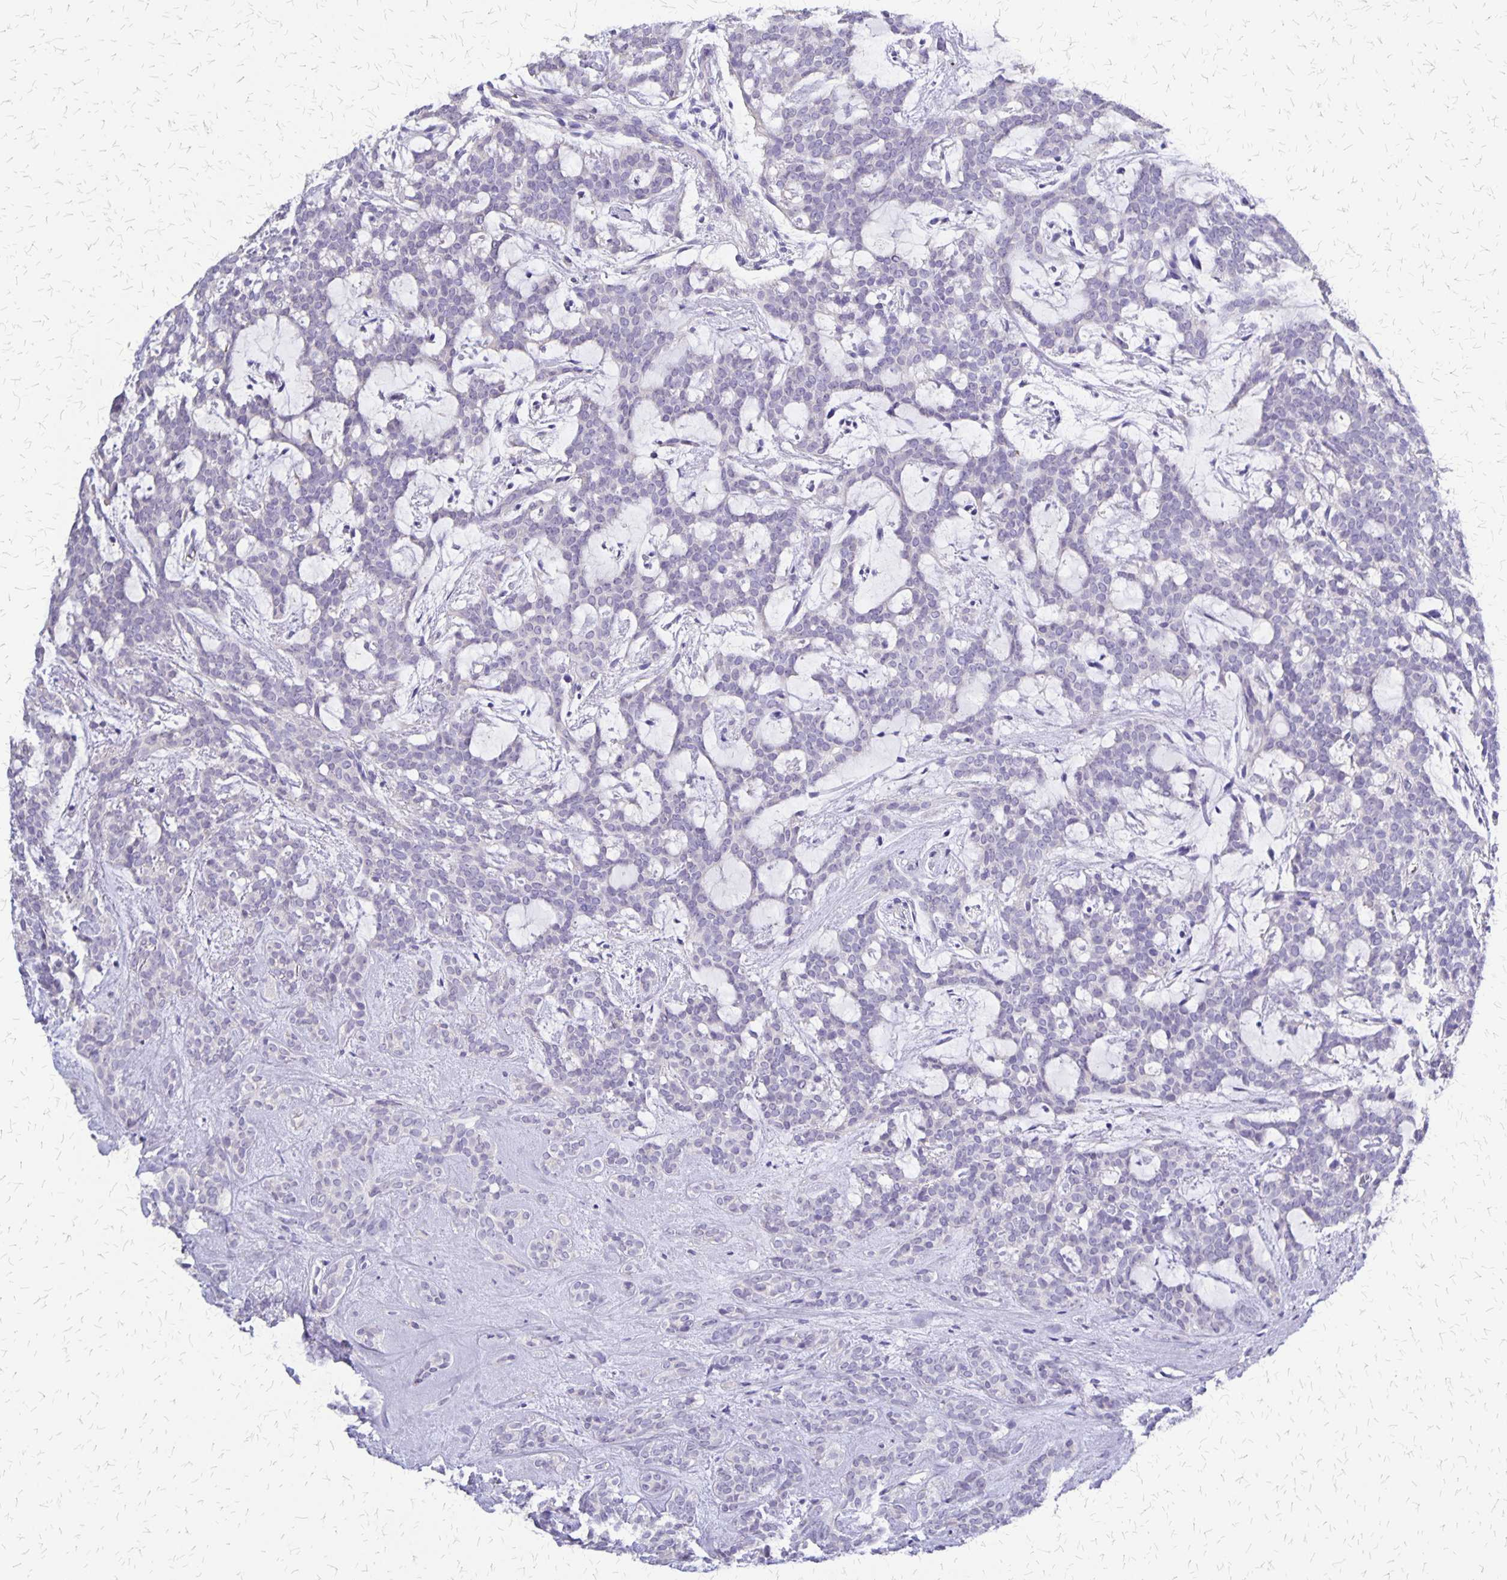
{"staining": {"intensity": "negative", "quantity": "none", "location": "none"}, "tissue": "head and neck cancer", "cell_type": "Tumor cells", "image_type": "cancer", "snomed": [{"axis": "morphology", "description": "Adenocarcinoma, NOS"}, {"axis": "topography", "description": "Head-Neck"}], "caption": "Tumor cells are negative for protein expression in human head and neck cancer (adenocarcinoma).", "gene": "SI", "patient": {"sex": "female", "age": 57}}